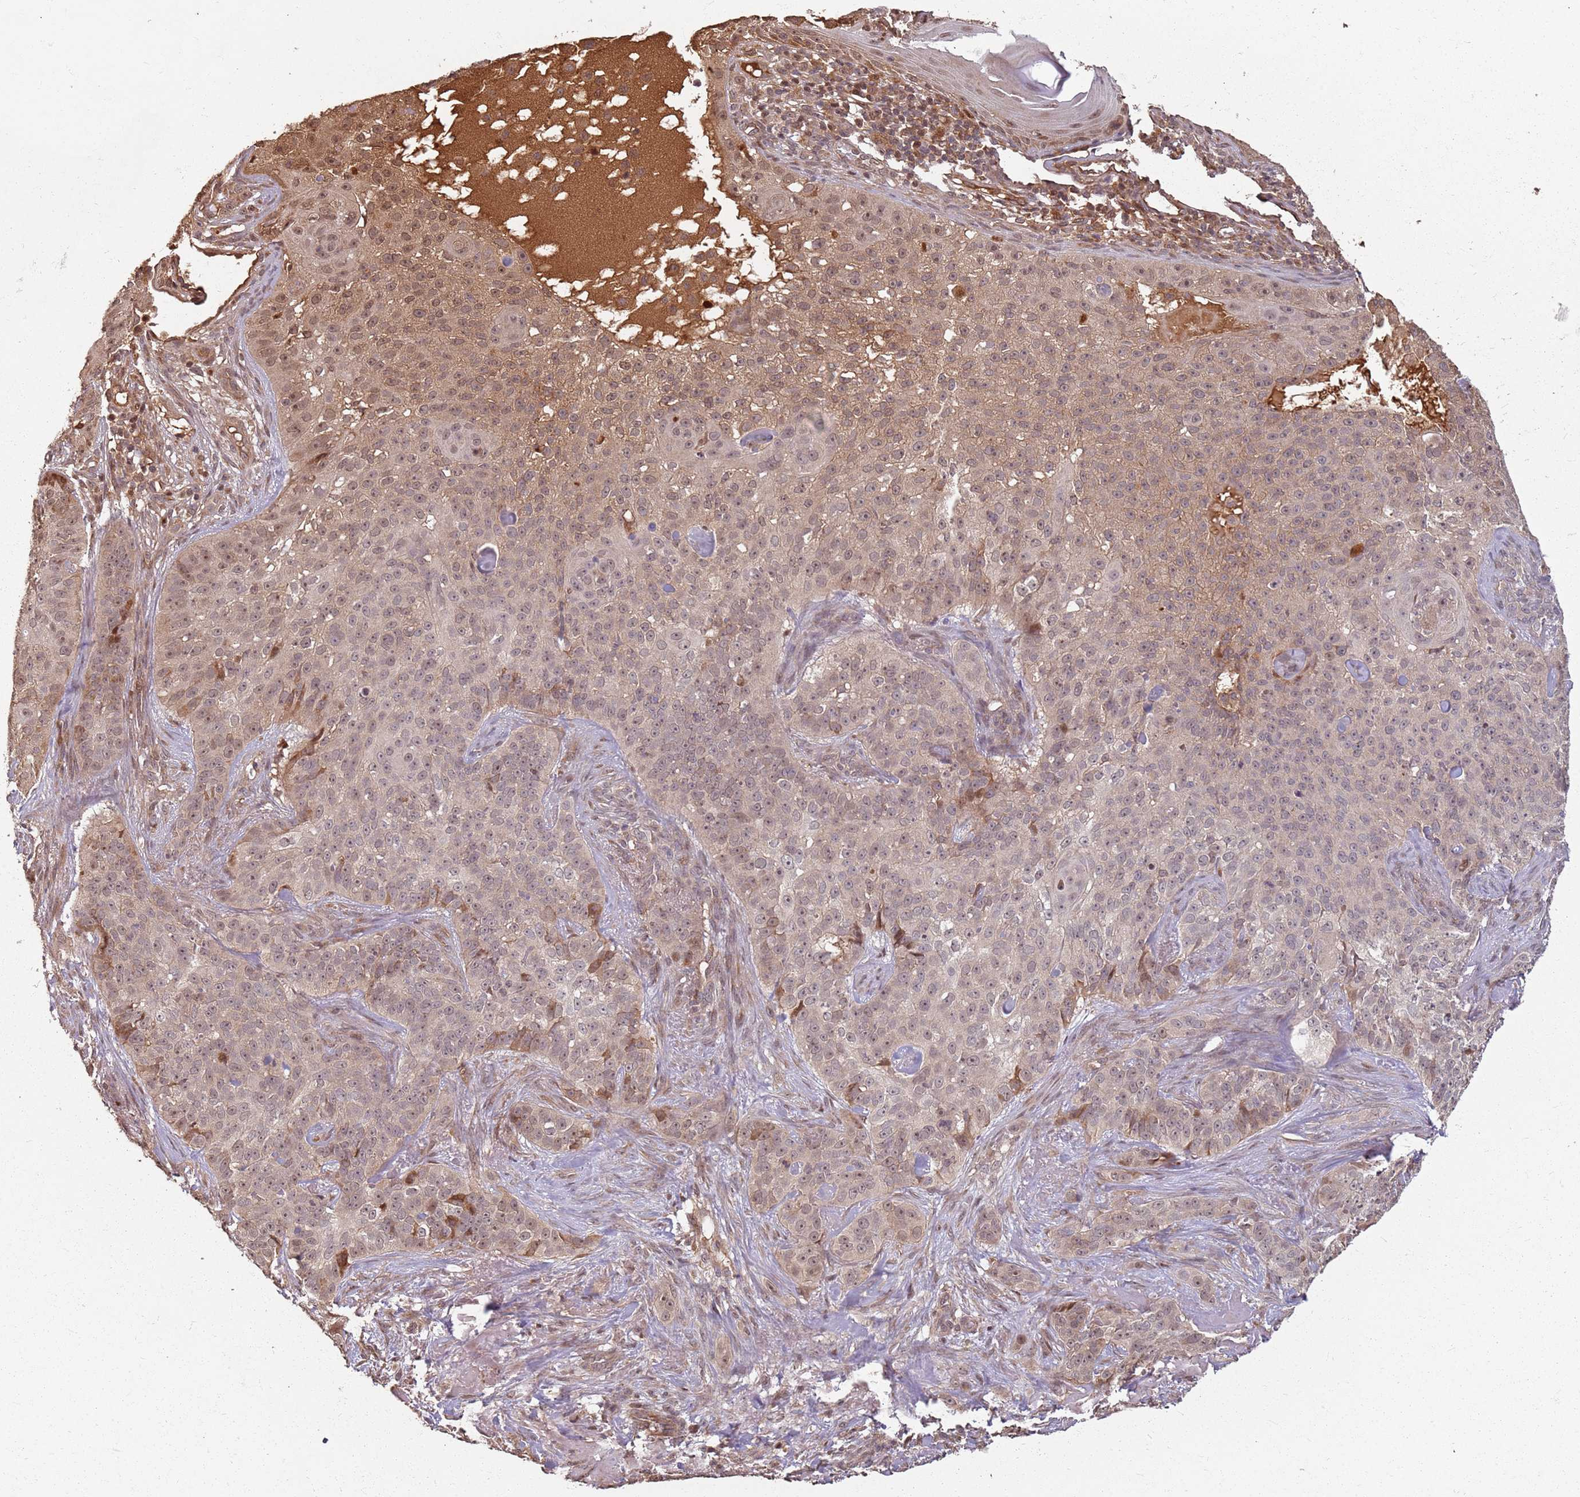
{"staining": {"intensity": "moderate", "quantity": ">75%", "location": "cytoplasmic/membranous,nuclear"}, "tissue": "skin cancer", "cell_type": "Tumor cells", "image_type": "cancer", "snomed": [{"axis": "morphology", "description": "Basal cell carcinoma"}, {"axis": "topography", "description": "Skin"}], "caption": "This image exhibits immunohistochemistry (IHC) staining of skin cancer (basal cell carcinoma), with medium moderate cytoplasmic/membranous and nuclear staining in approximately >75% of tumor cells.", "gene": "CHURC1", "patient": {"sex": "female", "age": 92}}